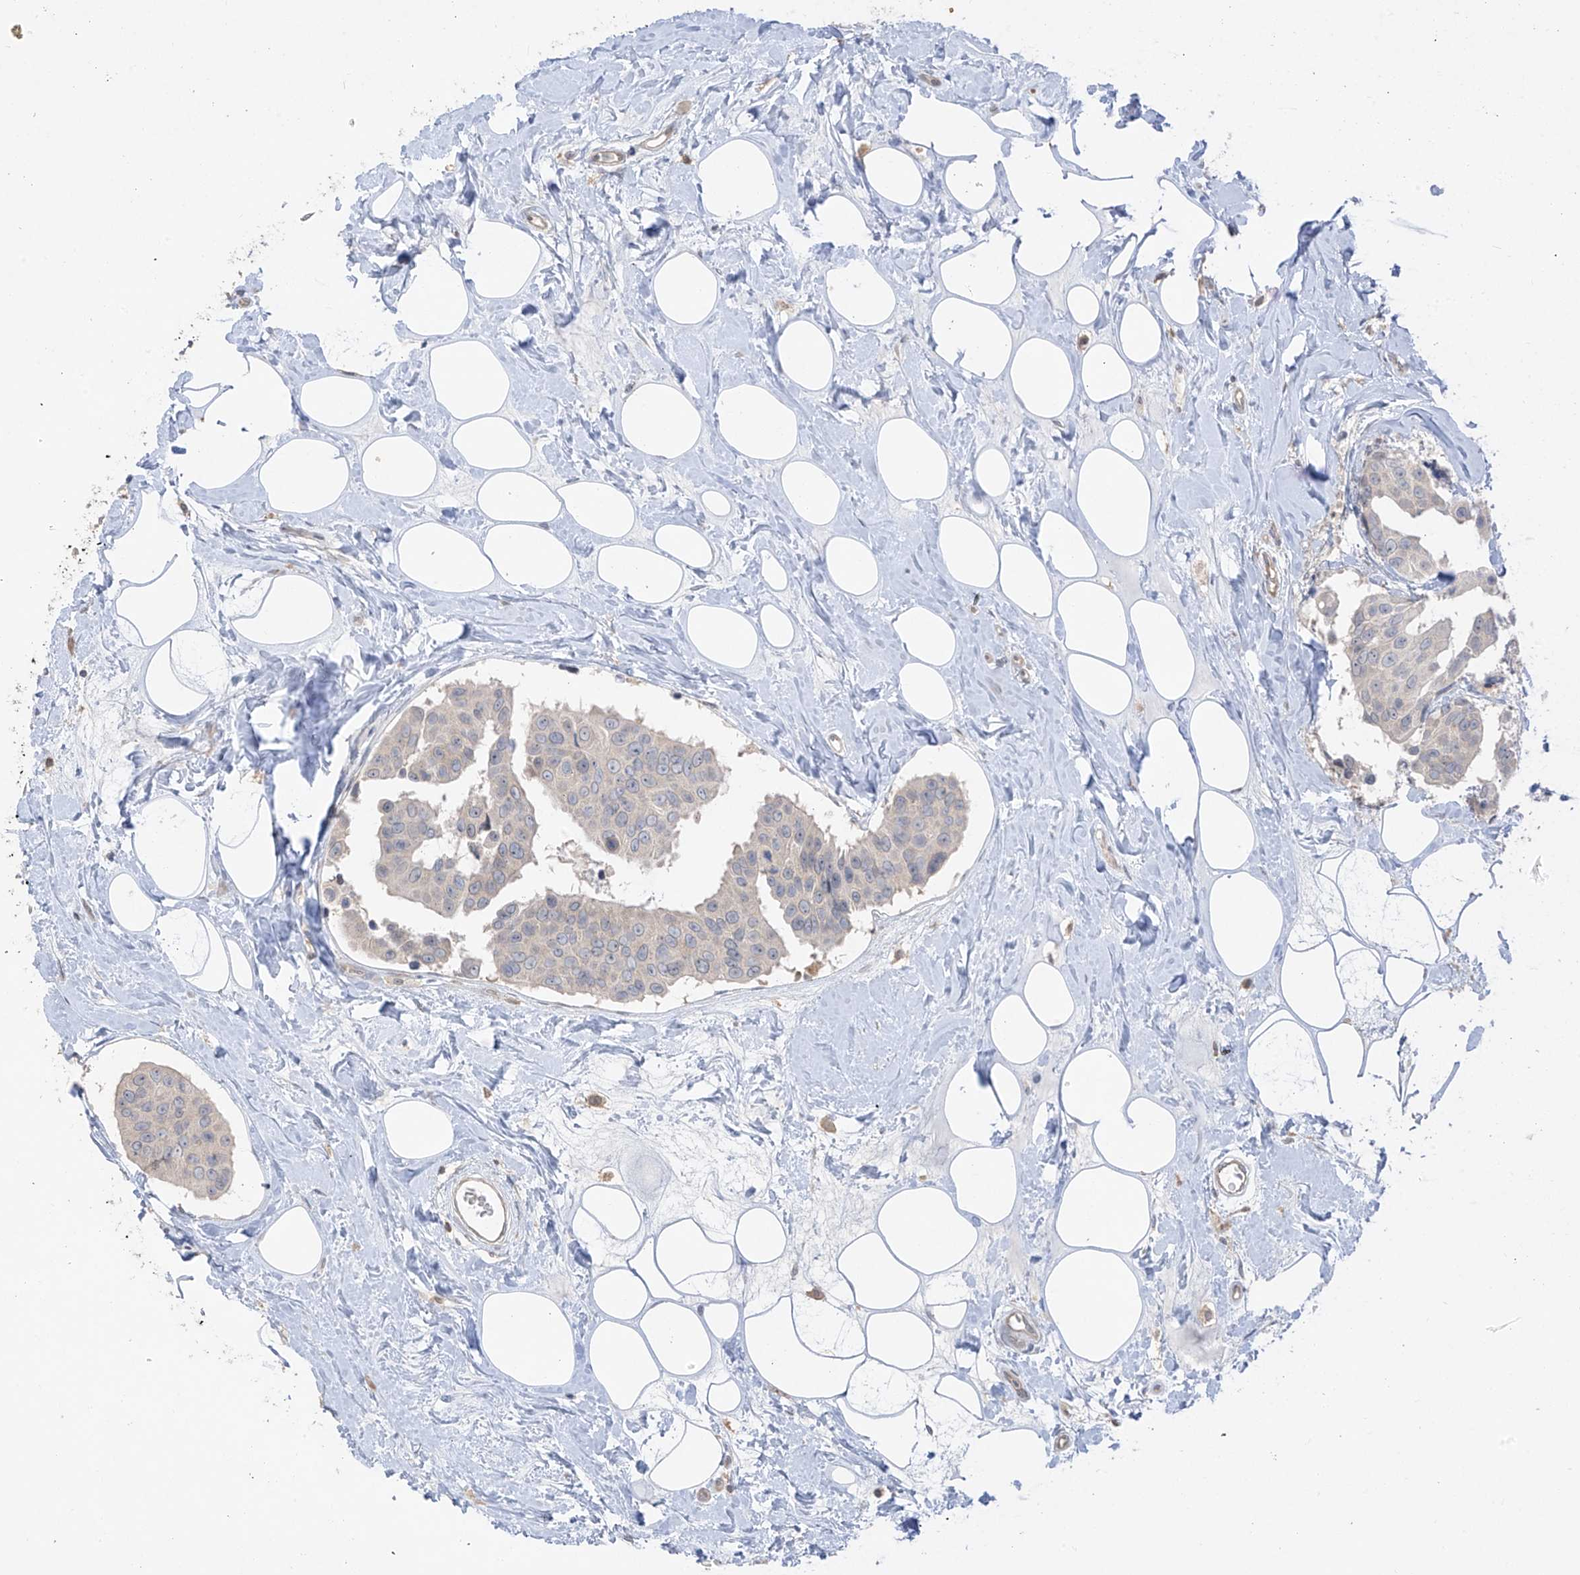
{"staining": {"intensity": "negative", "quantity": "none", "location": "none"}, "tissue": "breast cancer", "cell_type": "Tumor cells", "image_type": "cancer", "snomed": [{"axis": "morphology", "description": "Normal tissue, NOS"}, {"axis": "morphology", "description": "Duct carcinoma"}, {"axis": "topography", "description": "Breast"}], "caption": "IHC image of breast cancer stained for a protein (brown), which displays no expression in tumor cells.", "gene": "ANGEL2", "patient": {"sex": "female", "age": 39}}